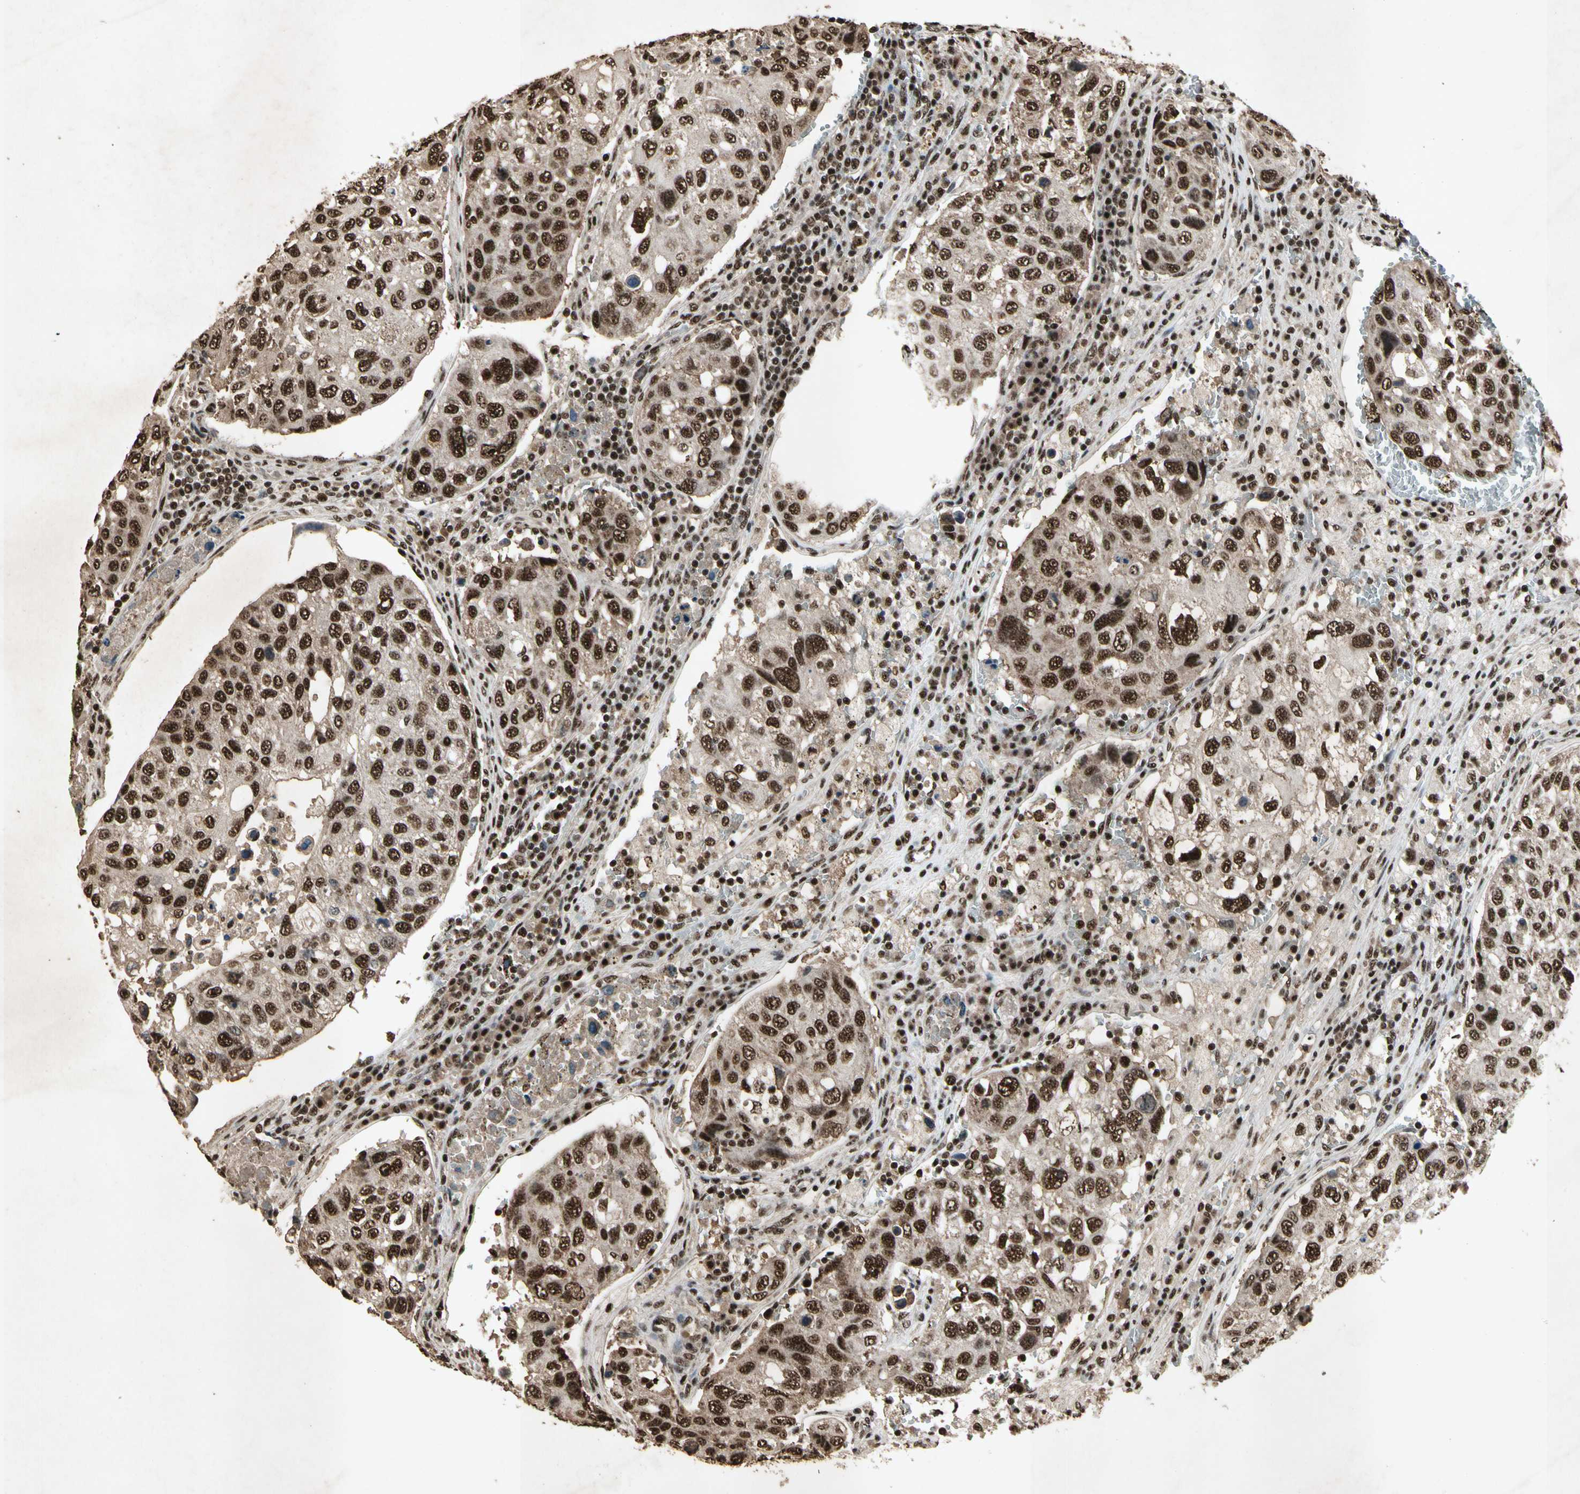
{"staining": {"intensity": "strong", "quantity": ">75%", "location": "nuclear"}, "tissue": "urothelial cancer", "cell_type": "Tumor cells", "image_type": "cancer", "snomed": [{"axis": "morphology", "description": "Urothelial carcinoma, High grade"}, {"axis": "topography", "description": "Lymph node"}, {"axis": "topography", "description": "Urinary bladder"}], "caption": "The photomicrograph reveals immunohistochemical staining of urothelial cancer. There is strong nuclear staining is appreciated in approximately >75% of tumor cells.", "gene": "TBX2", "patient": {"sex": "male", "age": 51}}